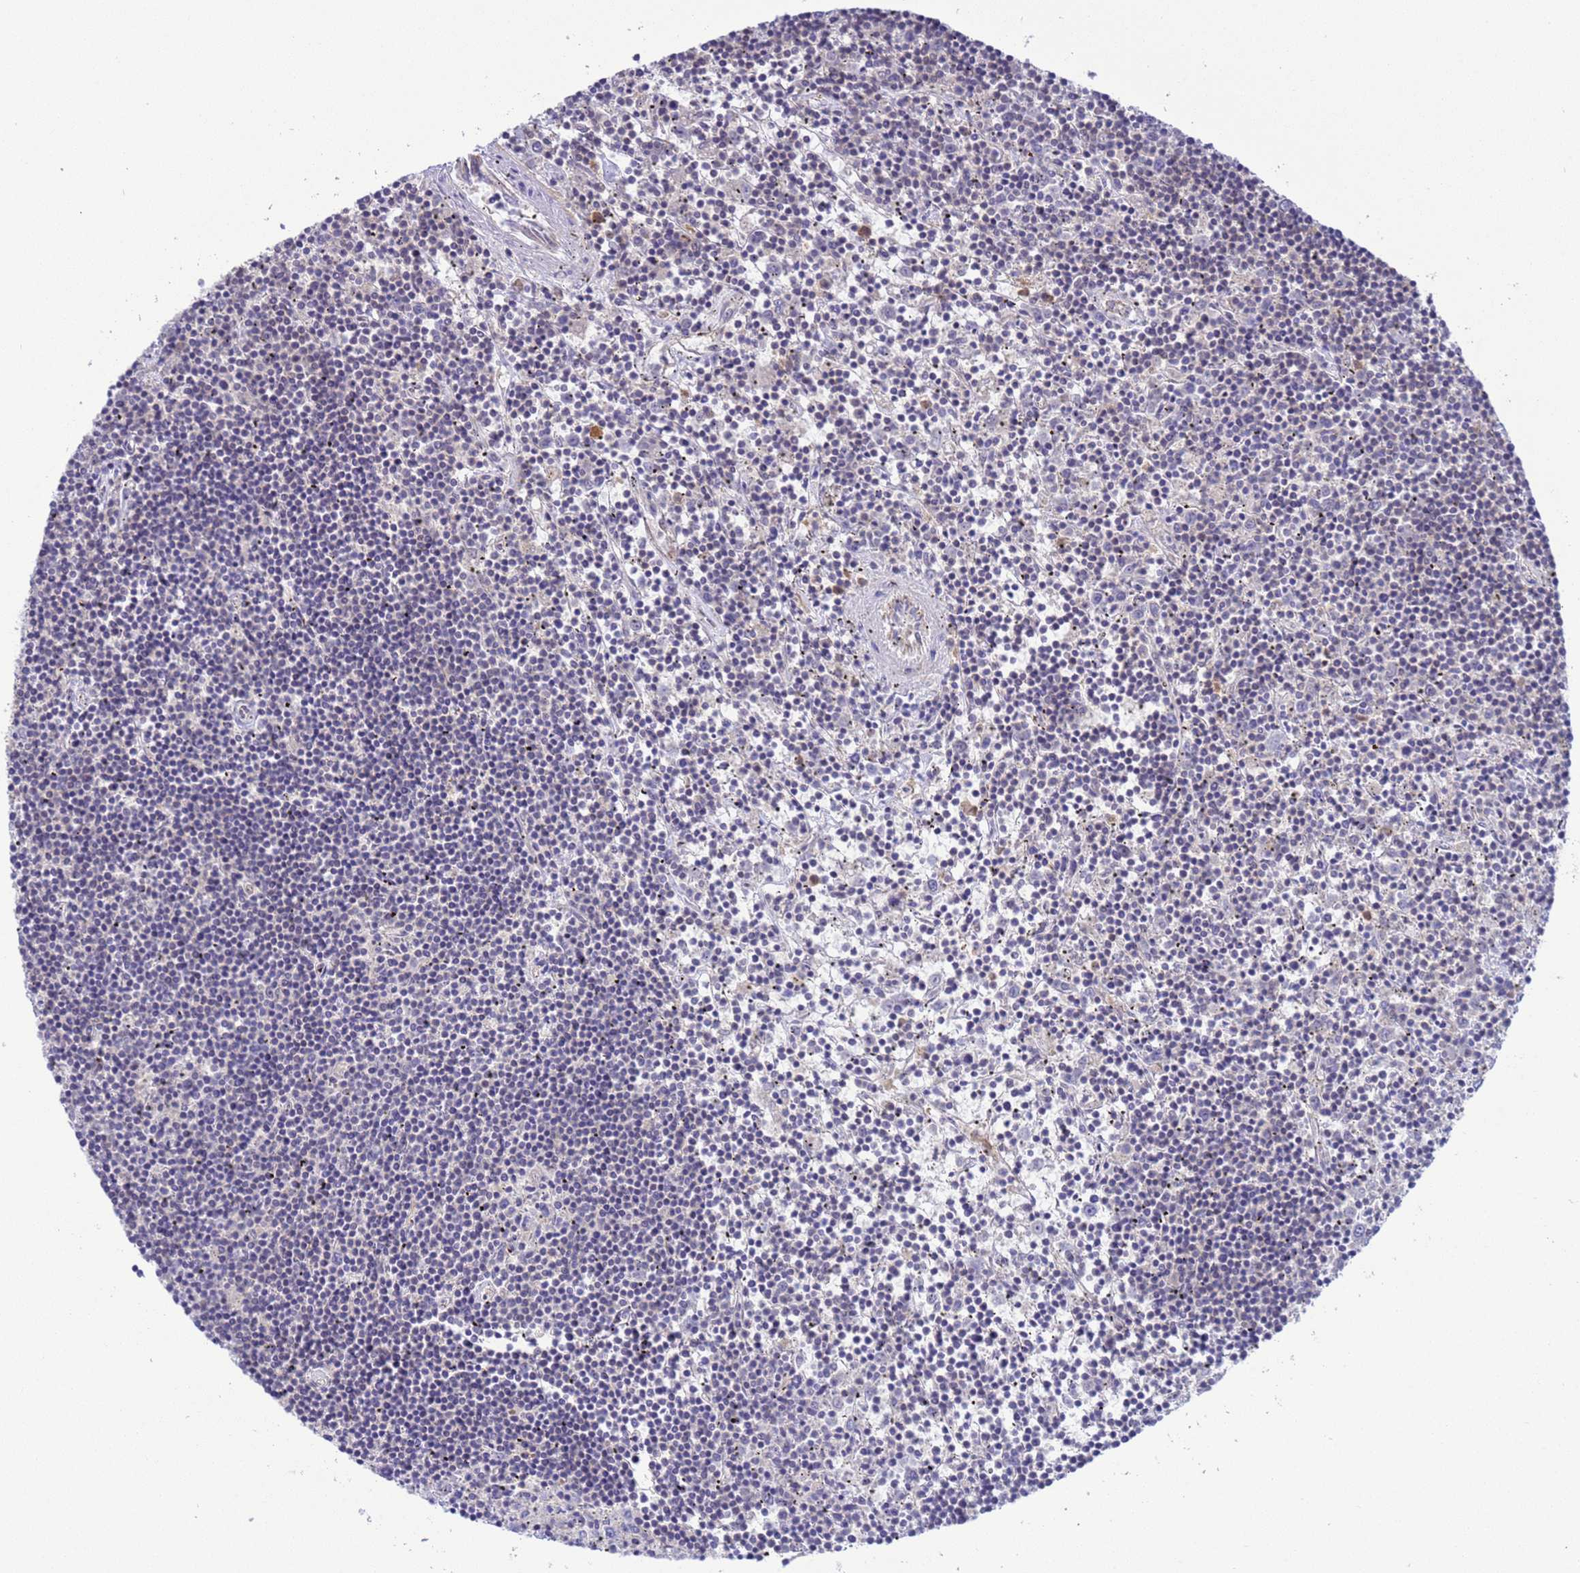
{"staining": {"intensity": "negative", "quantity": "none", "location": "none"}, "tissue": "lymphoma", "cell_type": "Tumor cells", "image_type": "cancer", "snomed": [{"axis": "morphology", "description": "Malignant lymphoma, non-Hodgkin's type, Low grade"}, {"axis": "topography", "description": "Spleen"}], "caption": "A high-resolution histopathology image shows IHC staining of malignant lymphoma, non-Hodgkin's type (low-grade), which reveals no significant expression in tumor cells.", "gene": "GJA10", "patient": {"sex": "male", "age": 76}}